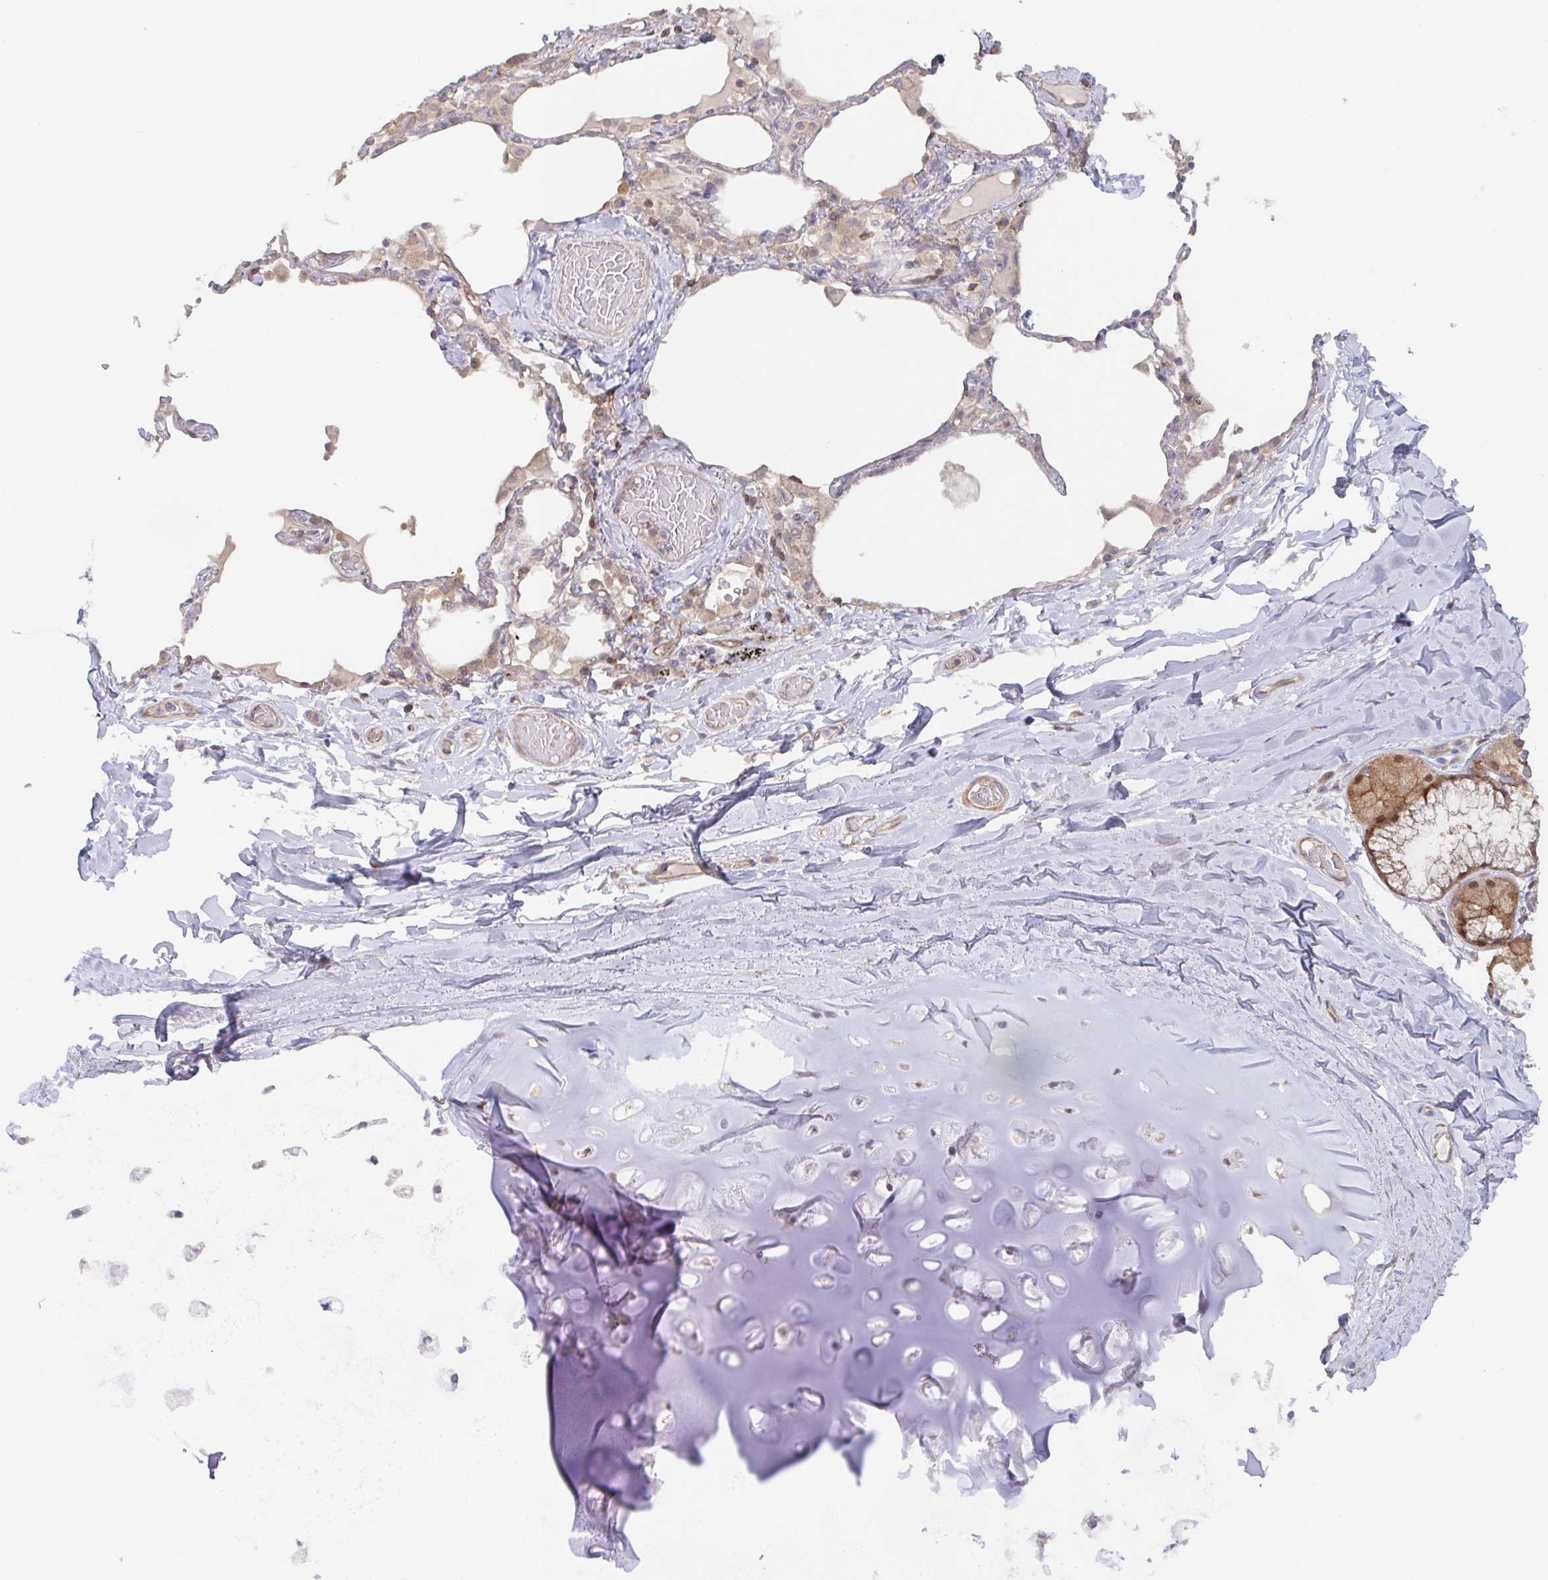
{"staining": {"intensity": "weak", "quantity": "25%-75%", "location": "cytoplasmic/membranous"}, "tissue": "soft tissue", "cell_type": "Chondrocytes", "image_type": "normal", "snomed": [{"axis": "morphology", "description": "Normal tissue, NOS"}, {"axis": "topography", "description": "Cartilage tissue"}, {"axis": "topography", "description": "Bronchus"}], "caption": "This micrograph exhibits normal soft tissue stained with immunohistochemistry to label a protein in brown. The cytoplasmic/membranous of chondrocytes show weak positivity for the protein. Nuclei are counter-stained blue.", "gene": "AGFG2", "patient": {"sex": "male", "age": 64}}